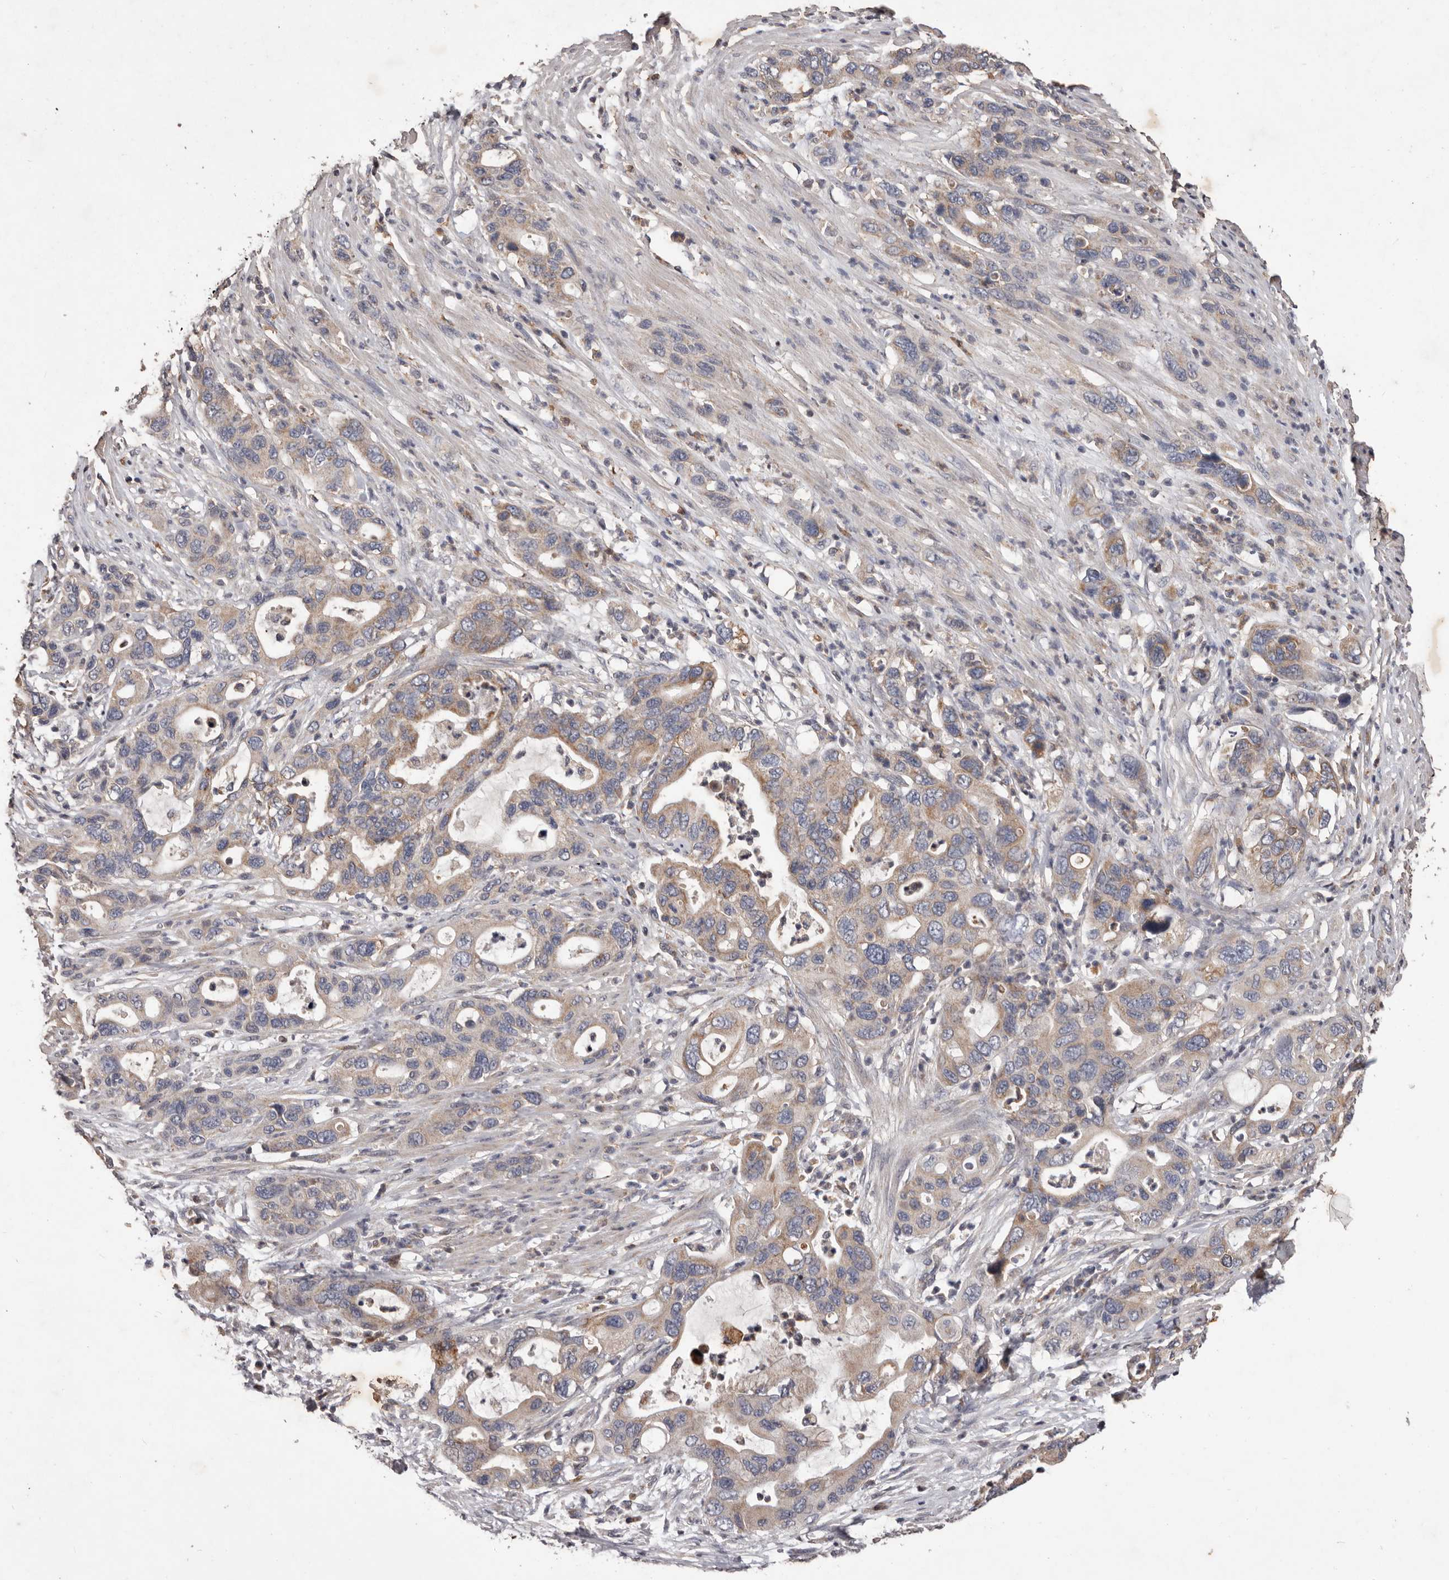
{"staining": {"intensity": "weak", "quantity": "25%-75%", "location": "cytoplasmic/membranous"}, "tissue": "pancreatic cancer", "cell_type": "Tumor cells", "image_type": "cancer", "snomed": [{"axis": "morphology", "description": "Adenocarcinoma, NOS"}, {"axis": "topography", "description": "Pancreas"}], "caption": "Human pancreatic cancer stained with a brown dye displays weak cytoplasmic/membranous positive positivity in about 25%-75% of tumor cells.", "gene": "CXCL14", "patient": {"sex": "female", "age": 71}}